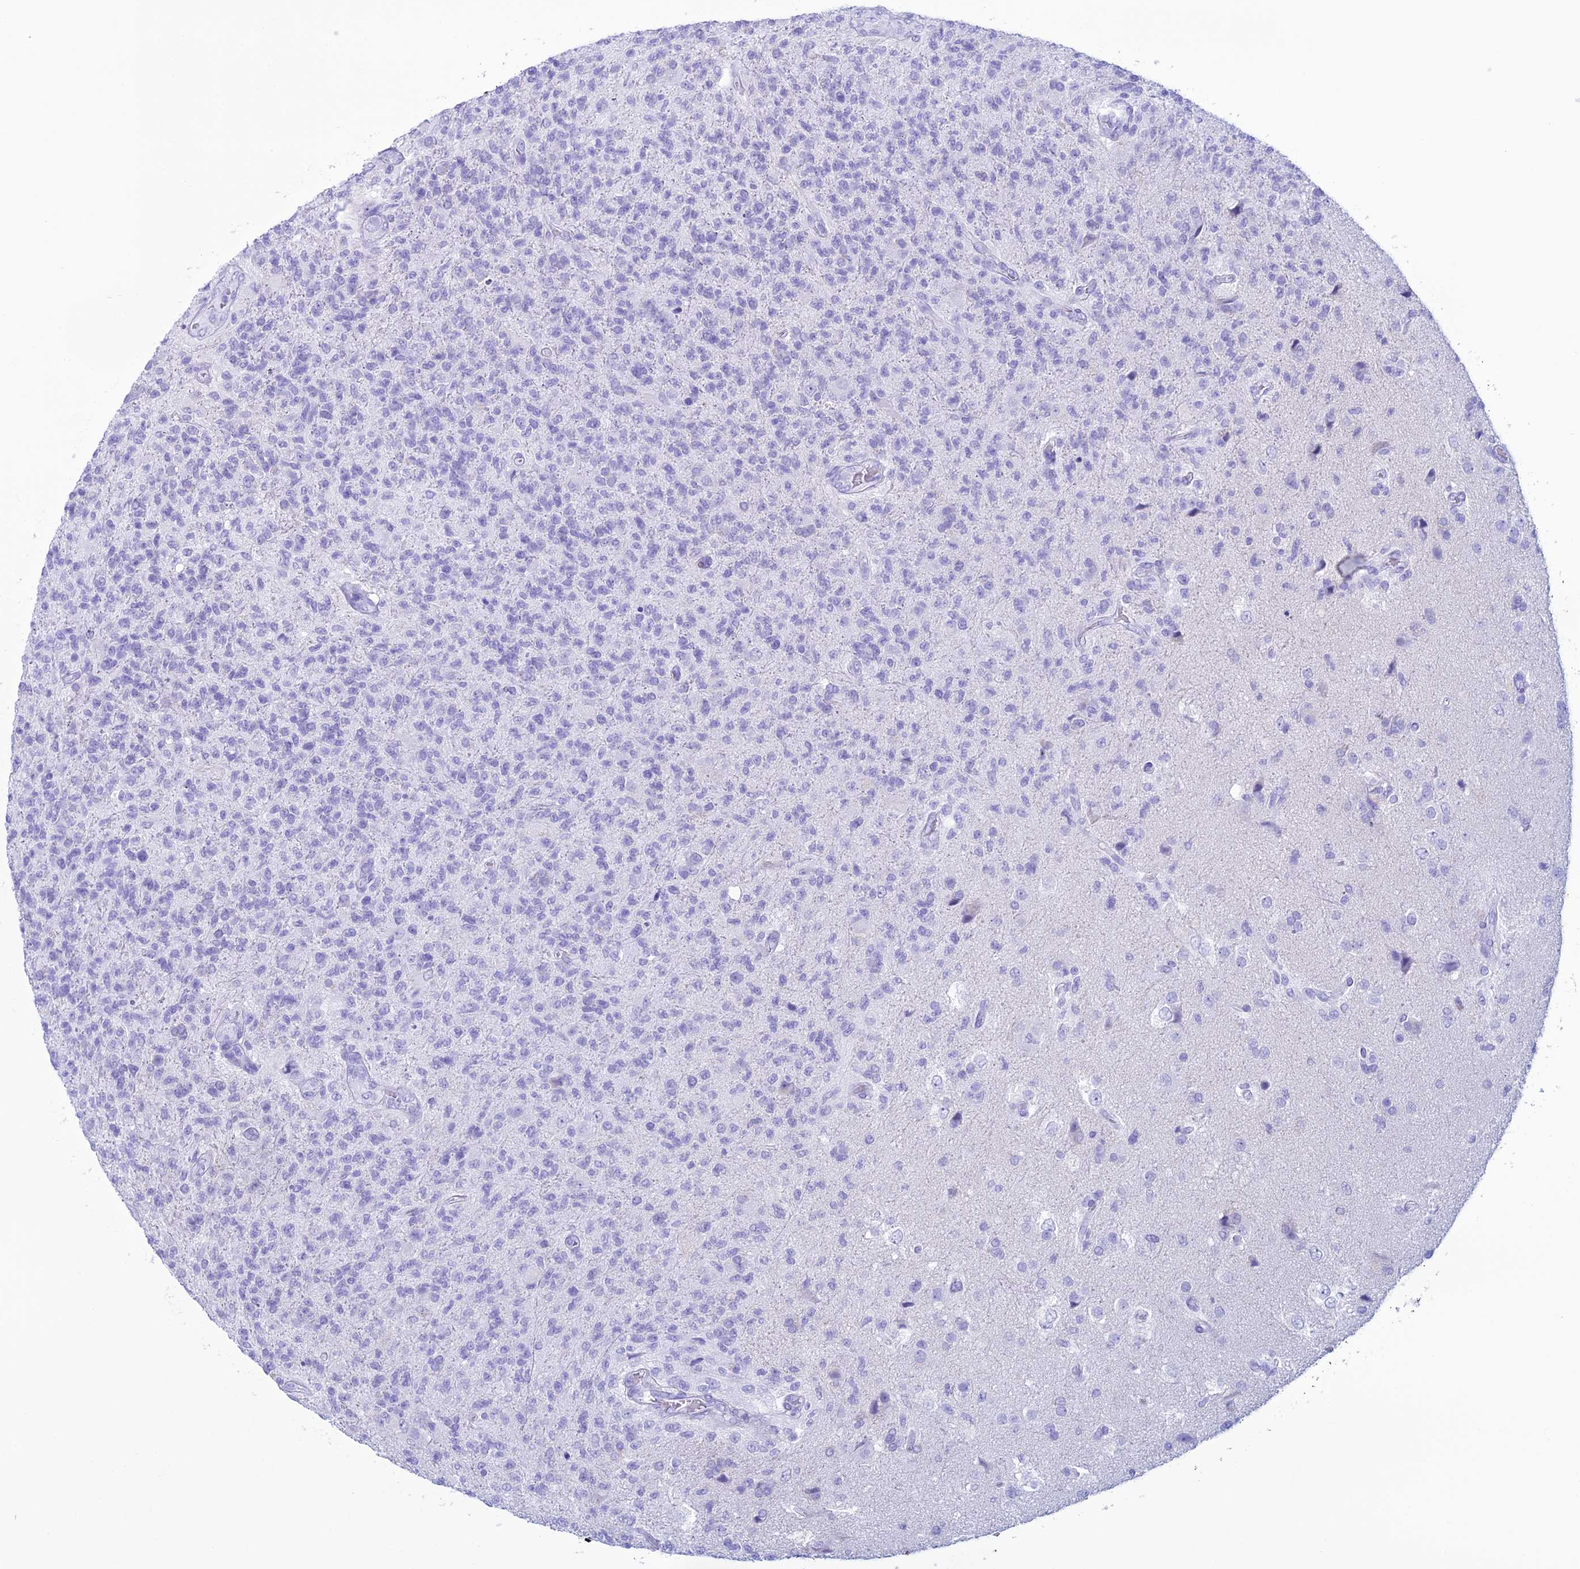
{"staining": {"intensity": "negative", "quantity": "none", "location": "none"}, "tissue": "glioma", "cell_type": "Tumor cells", "image_type": "cancer", "snomed": [{"axis": "morphology", "description": "Glioma, malignant, High grade"}, {"axis": "topography", "description": "Brain"}], "caption": "Immunohistochemistry of human malignant high-grade glioma reveals no expression in tumor cells.", "gene": "MZB1", "patient": {"sex": "male", "age": 56}}